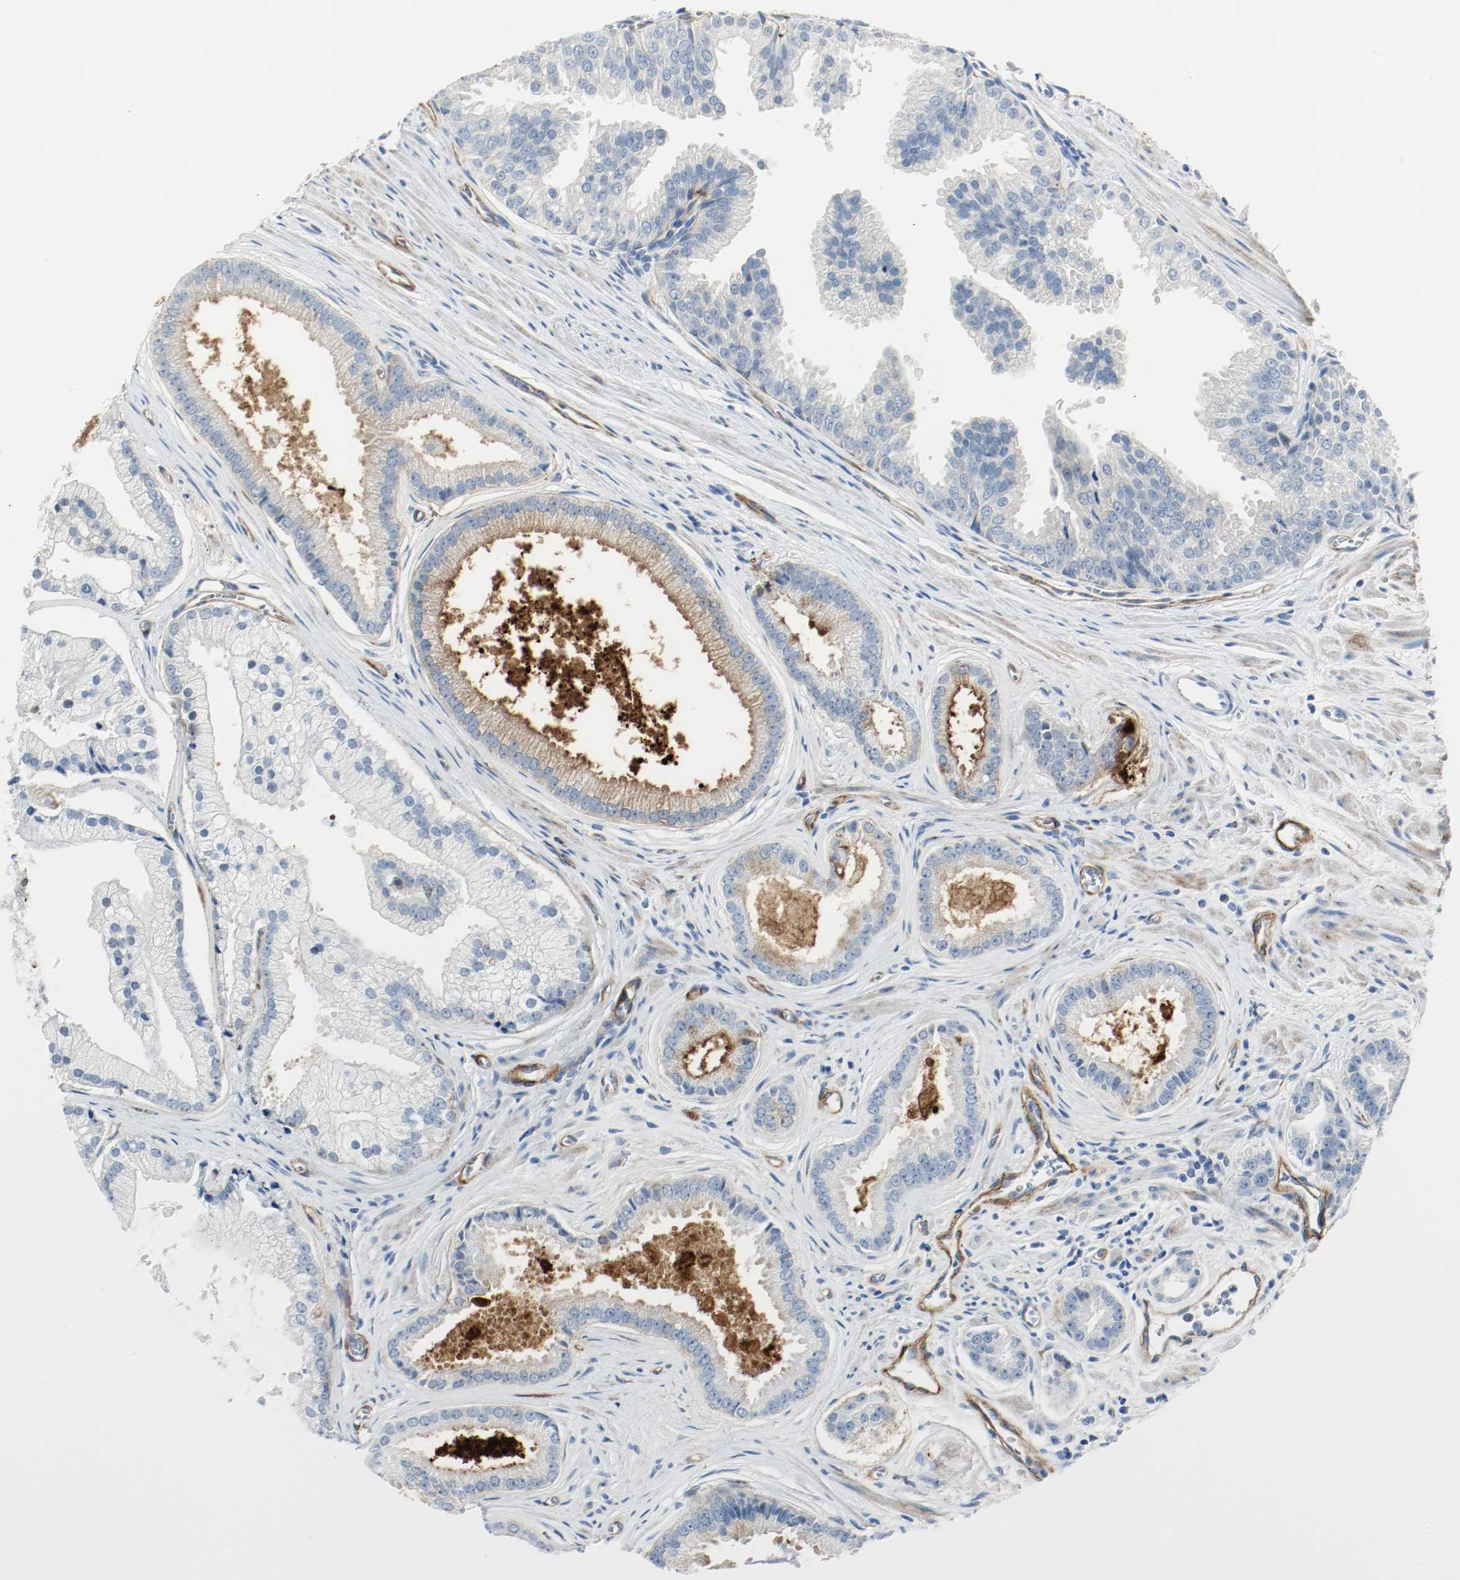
{"staining": {"intensity": "negative", "quantity": "none", "location": "none"}, "tissue": "prostate cancer", "cell_type": "Tumor cells", "image_type": "cancer", "snomed": [{"axis": "morphology", "description": "Adenocarcinoma, High grade"}, {"axis": "topography", "description": "Prostate"}], "caption": "IHC photomicrograph of neoplastic tissue: human adenocarcinoma (high-grade) (prostate) stained with DAB (3,3'-diaminobenzidine) displays no significant protein positivity in tumor cells.", "gene": "LAMB1", "patient": {"sex": "male", "age": 67}}